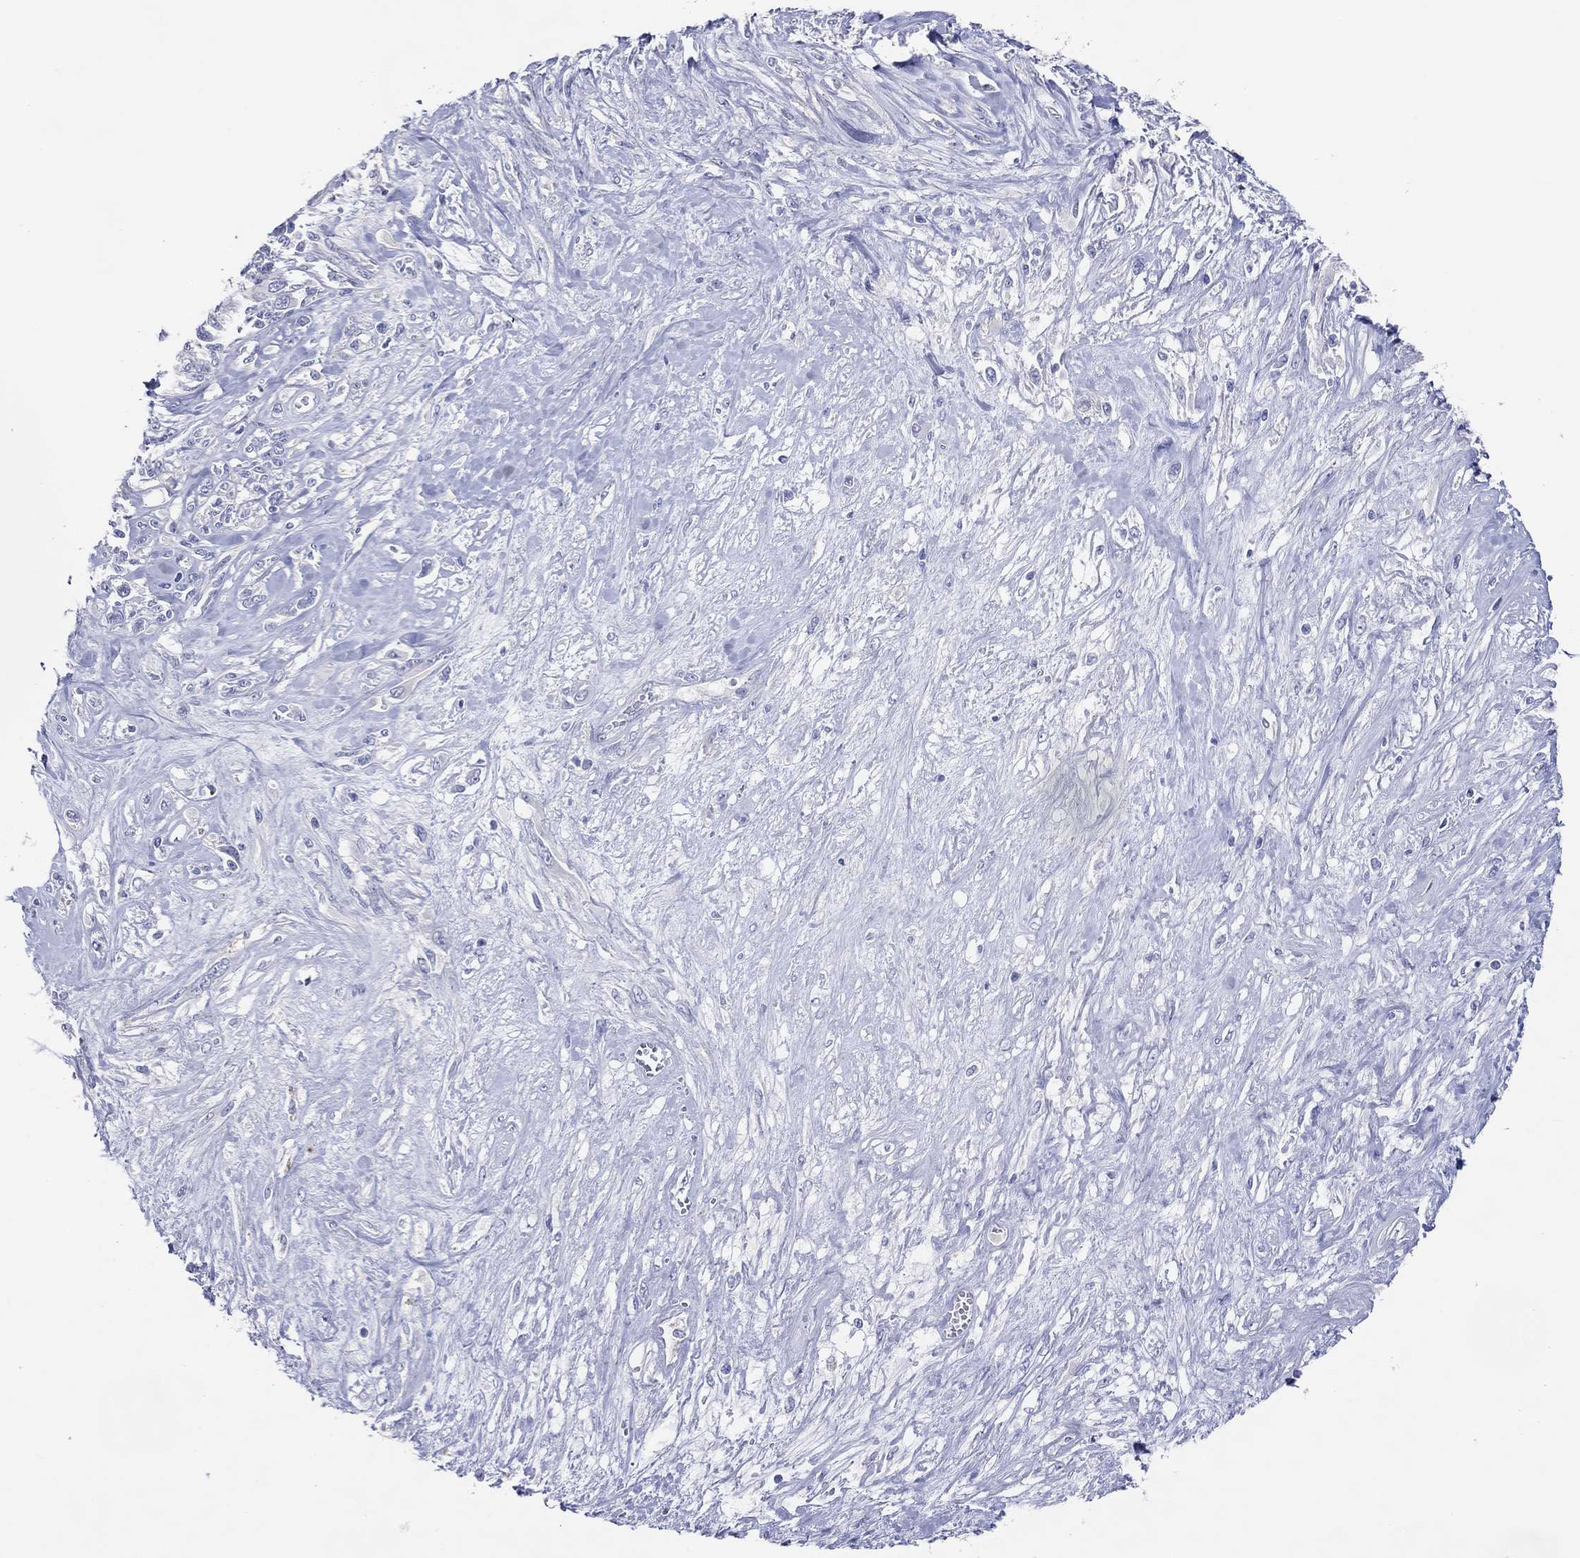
{"staining": {"intensity": "negative", "quantity": "none", "location": "none"}, "tissue": "melanoma", "cell_type": "Tumor cells", "image_type": "cancer", "snomed": [{"axis": "morphology", "description": "Malignant melanoma, NOS"}, {"axis": "topography", "description": "Skin"}], "caption": "There is no significant positivity in tumor cells of malignant melanoma.", "gene": "DNAH6", "patient": {"sex": "female", "age": 91}}